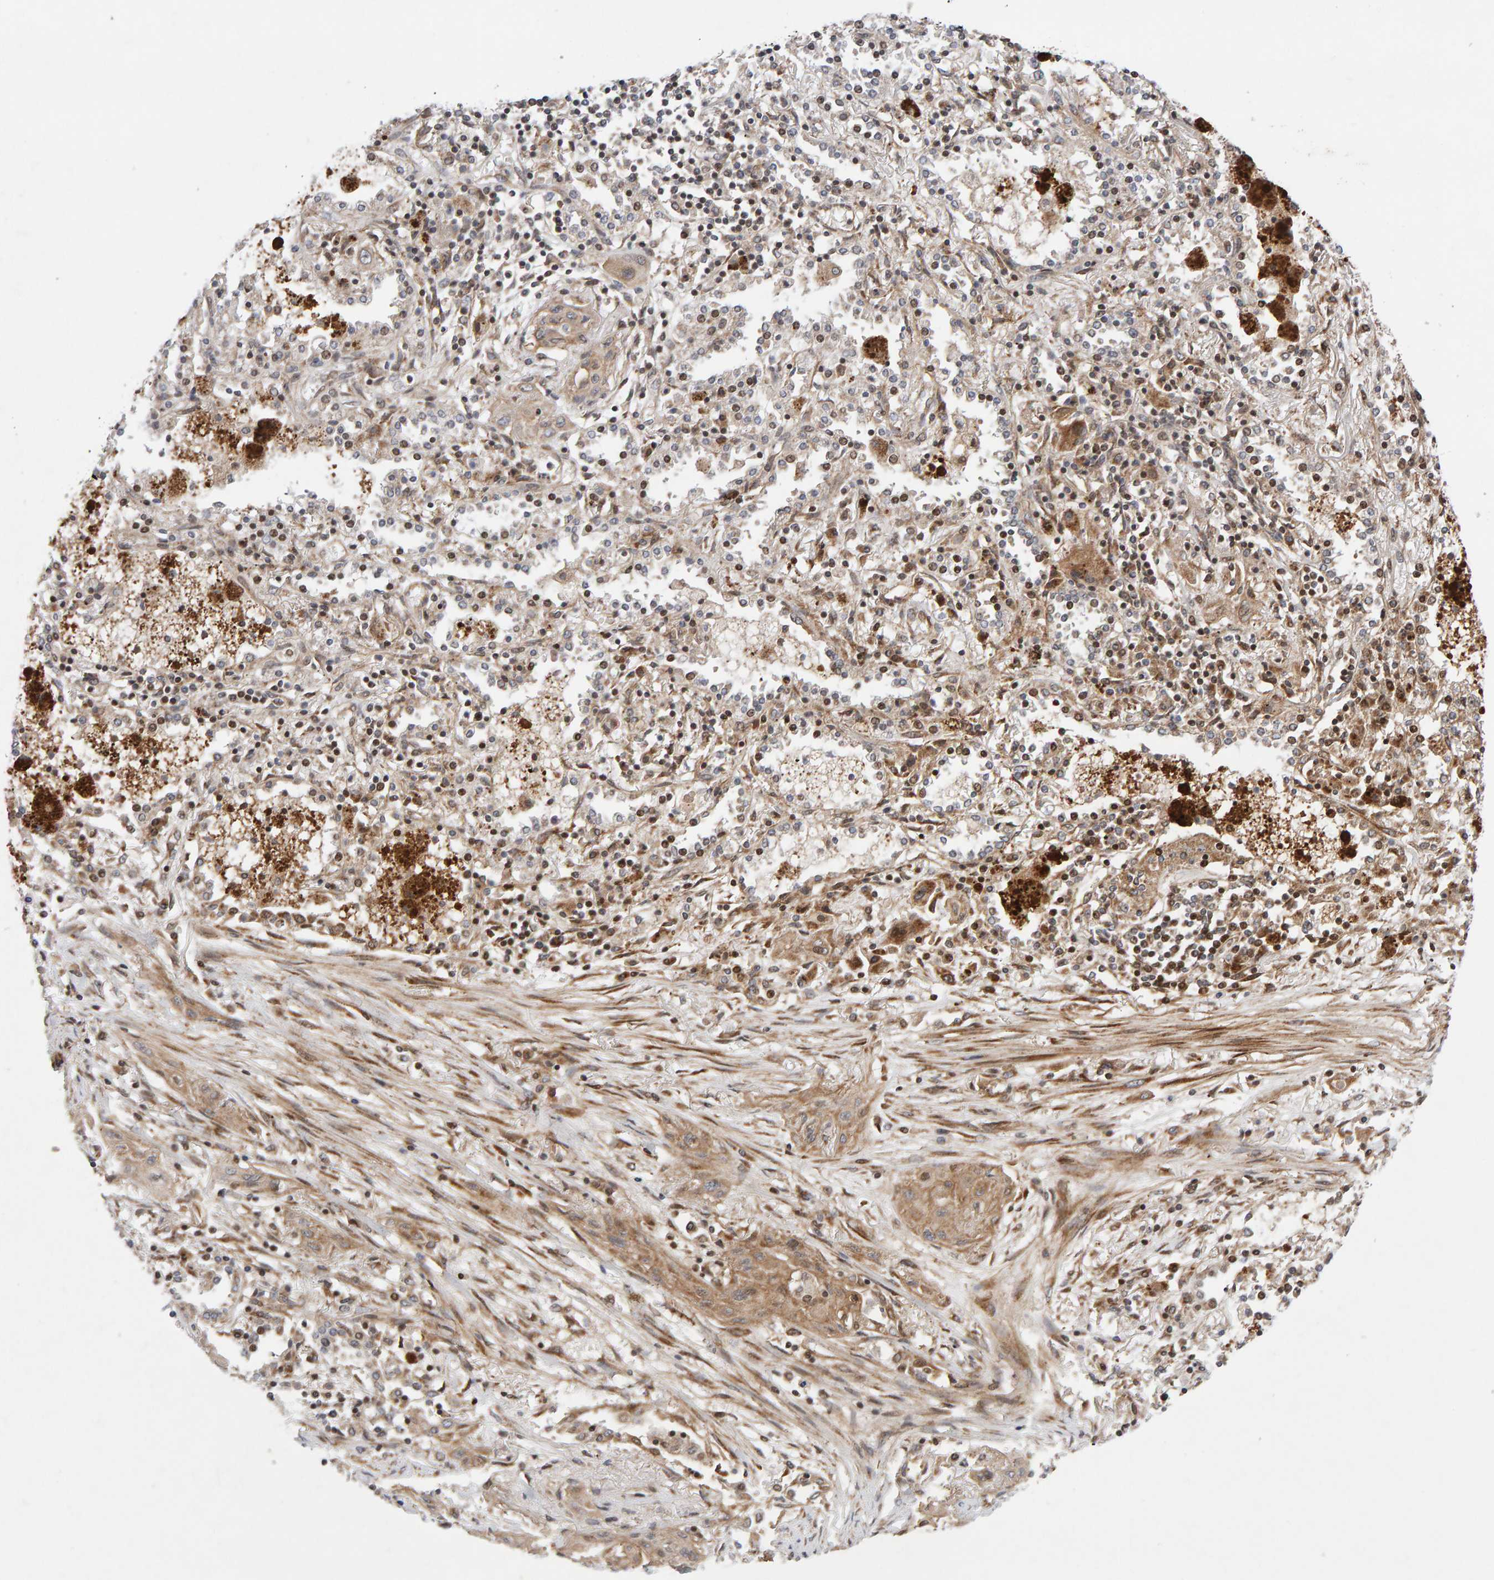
{"staining": {"intensity": "weak", "quantity": ">75%", "location": "cytoplasmic/membranous"}, "tissue": "lung cancer", "cell_type": "Tumor cells", "image_type": "cancer", "snomed": [{"axis": "morphology", "description": "Squamous cell carcinoma, NOS"}, {"axis": "topography", "description": "Lung"}], "caption": "DAB (3,3'-diaminobenzidine) immunohistochemical staining of lung cancer (squamous cell carcinoma) exhibits weak cytoplasmic/membranous protein staining in approximately >75% of tumor cells.", "gene": "LZTS1", "patient": {"sex": "female", "age": 47}}